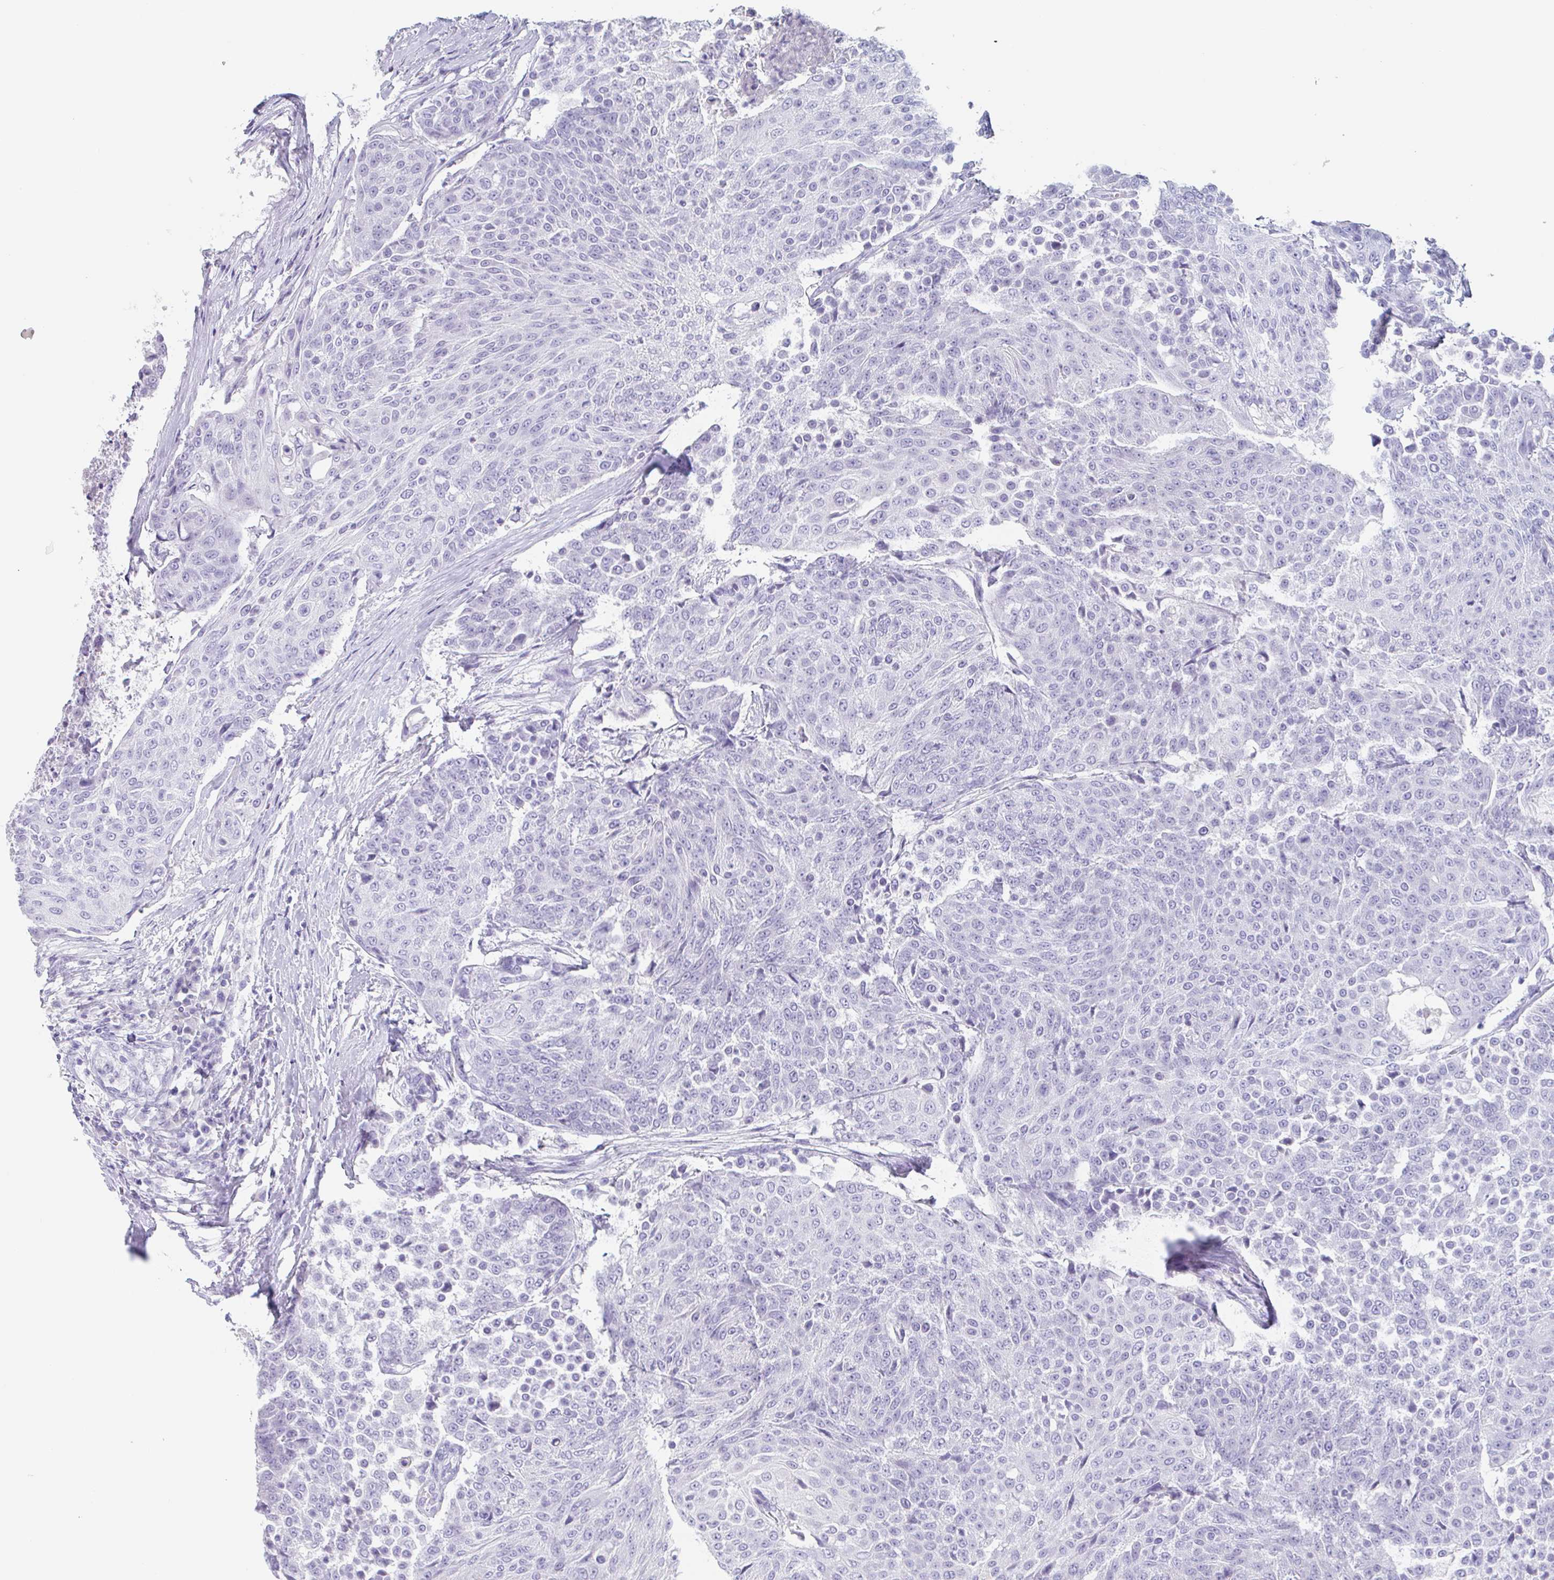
{"staining": {"intensity": "negative", "quantity": "none", "location": "none"}, "tissue": "urothelial cancer", "cell_type": "Tumor cells", "image_type": "cancer", "snomed": [{"axis": "morphology", "description": "Urothelial carcinoma, High grade"}, {"axis": "topography", "description": "Urinary bladder"}], "caption": "An immunohistochemistry image of urothelial carcinoma (high-grade) is shown. There is no staining in tumor cells of urothelial carcinoma (high-grade).", "gene": "EMC4", "patient": {"sex": "female", "age": 63}}